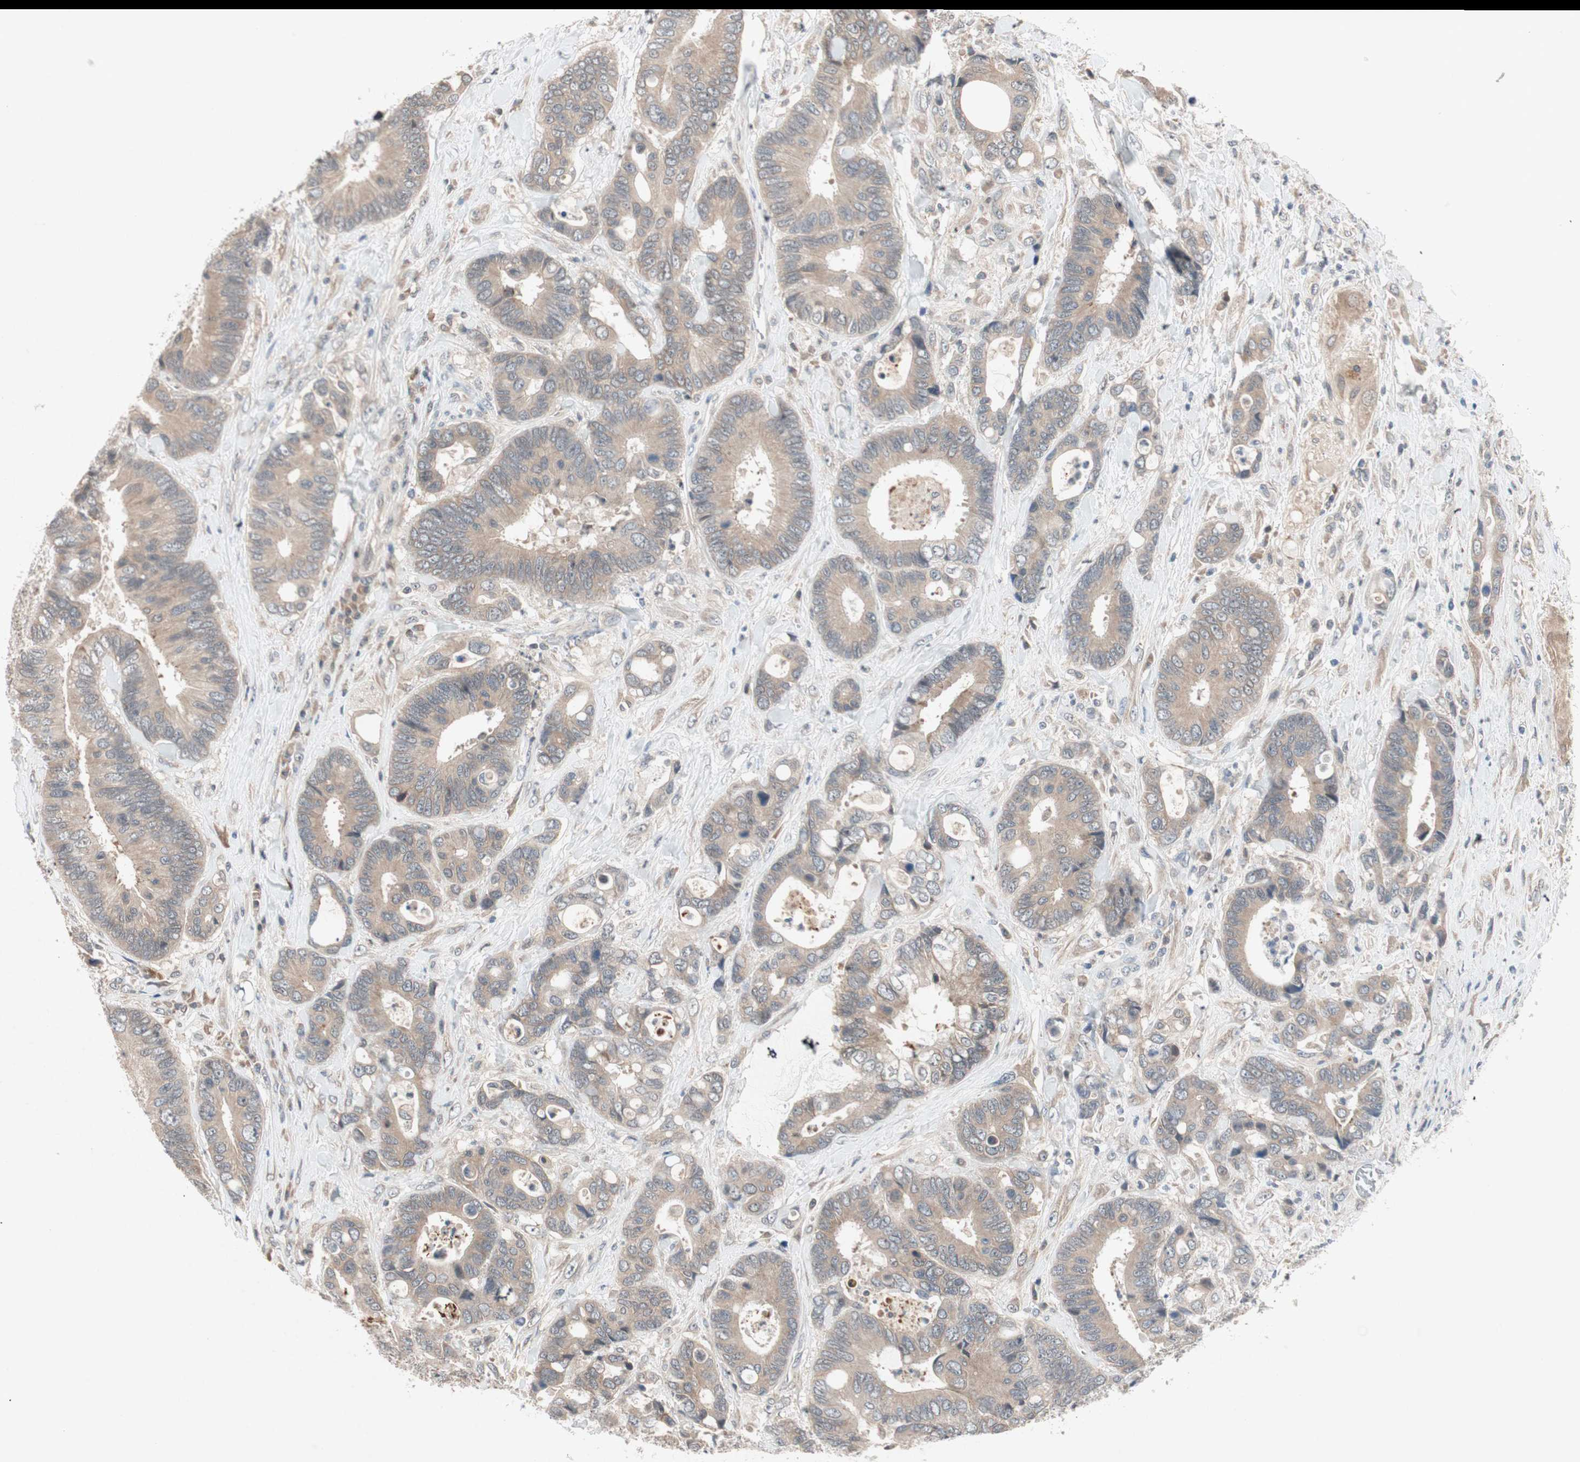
{"staining": {"intensity": "weak", "quantity": ">75%", "location": "cytoplasmic/membranous"}, "tissue": "colorectal cancer", "cell_type": "Tumor cells", "image_type": "cancer", "snomed": [{"axis": "morphology", "description": "Adenocarcinoma, NOS"}, {"axis": "topography", "description": "Rectum"}], "caption": "Immunohistochemistry (IHC) (DAB (3,3'-diaminobenzidine)) staining of human colorectal cancer (adenocarcinoma) demonstrates weak cytoplasmic/membranous protein expression in about >75% of tumor cells.", "gene": "PGBD1", "patient": {"sex": "male", "age": 55}}